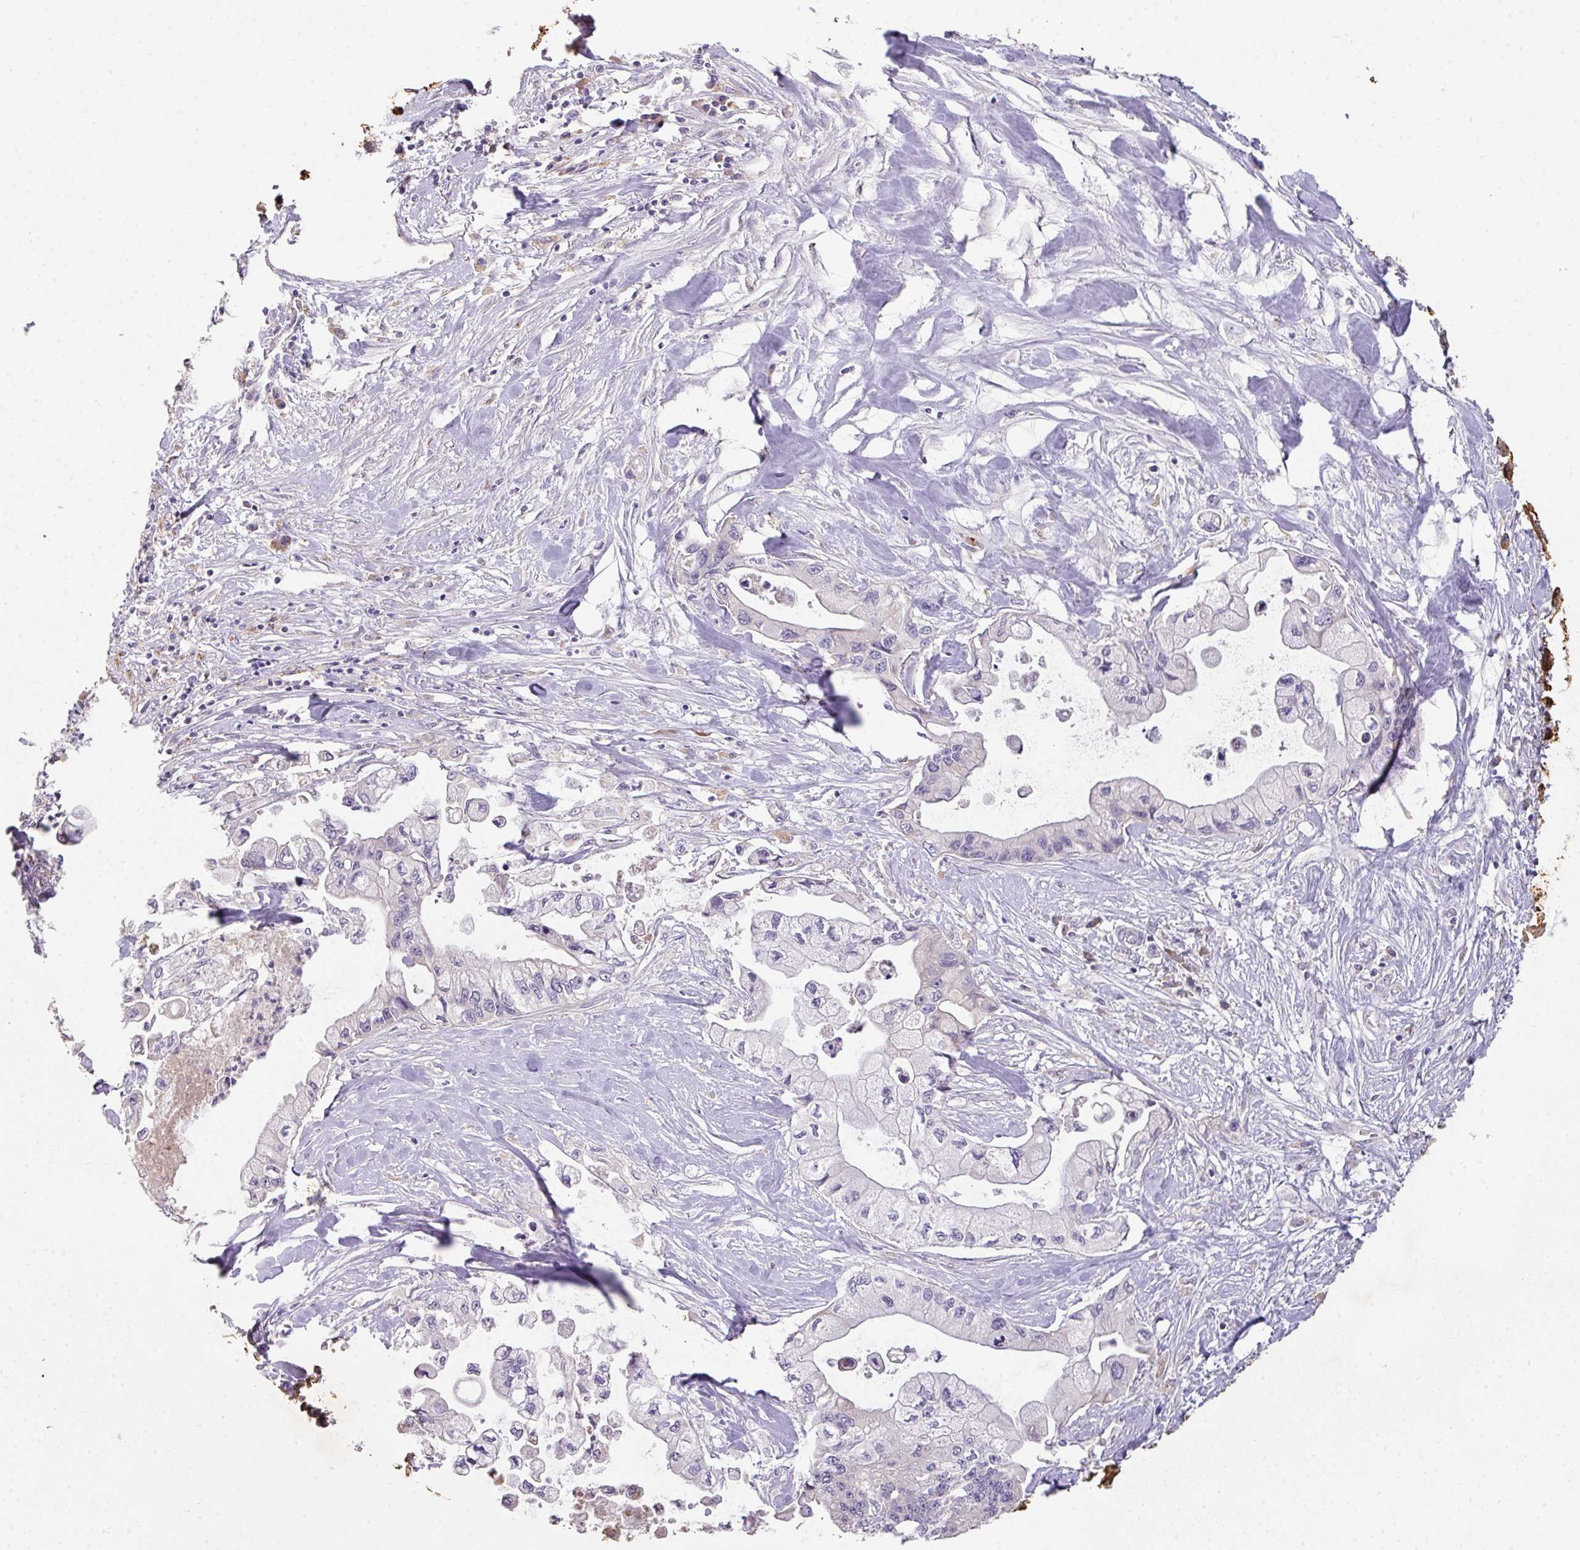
{"staining": {"intensity": "negative", "quantity": "none", "location": "none"}, "tissue": "pancreatic cancer", "cell_type": "Tumor cells", "image_type": "cancer", "snomed": [{"axis": "morphology", "description": "Adenocarcinoma, NOS"}, {"axis": "topography", "description": "Pancreas"}], "caption": "The histopathology image demonstrates no significant staining in tumor cells of adenocarcinoma (pancreatic).", "gene": "ZNF266", "patient": {"sex": "male", "age": 61}}